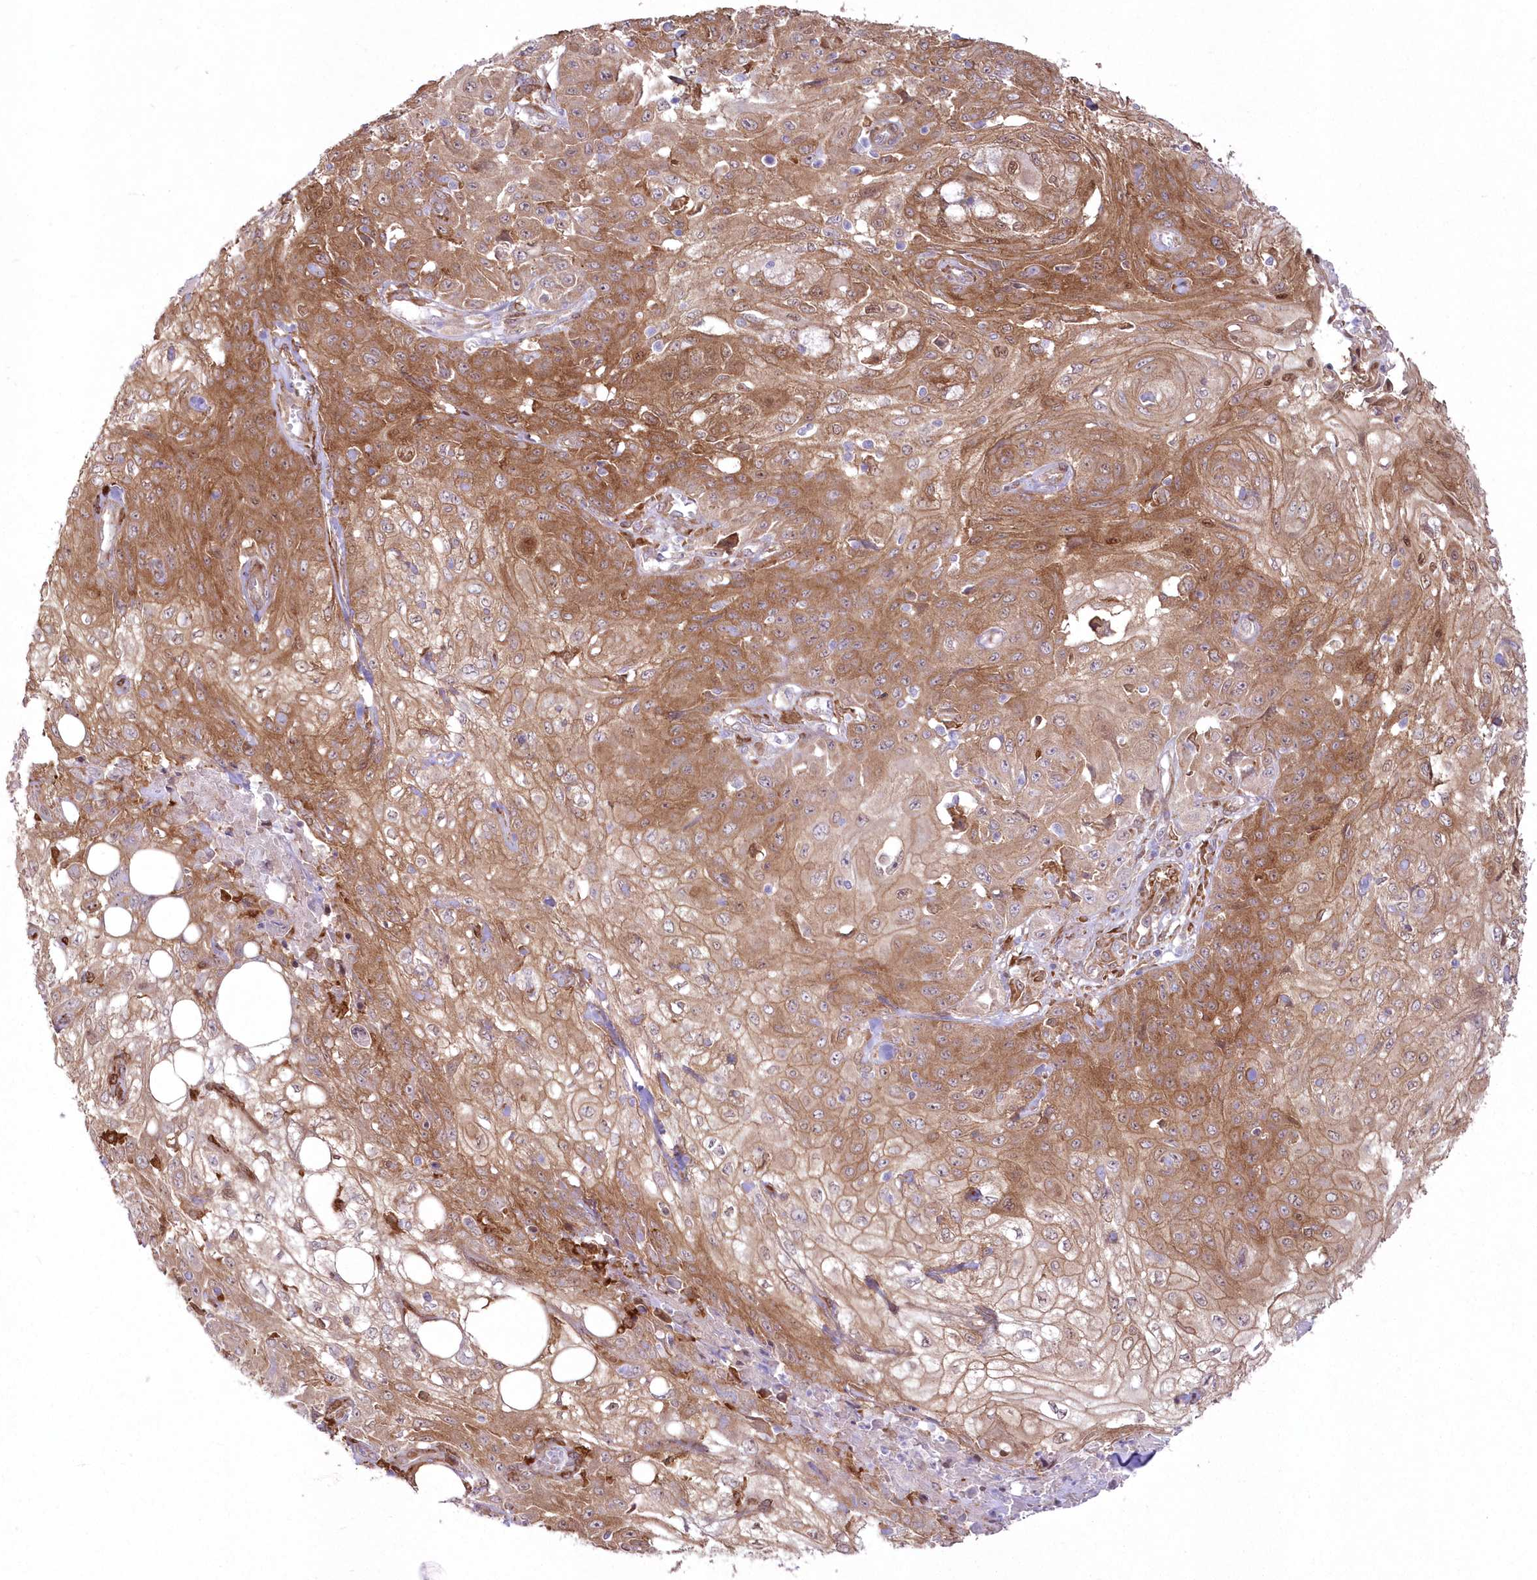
{"staining": {"intensity": "moderate", "quantity": ">75%", "location": "cytoplasmic/membranous"}, "tissue": "skin cancer", "cell_type": "Tumor cells", "image_type": "cancer", "snomed": [{"axis": "morphology", "description": "Squamous cell carcinoma, NOS"}, {"axis": "morphology", "description": "Squamous cell carcinoma, metastatic, NOS"}, {"axis": "topography", "description": "Skin"}, {"axis": "topography", "description": "Lymph node"}], "caption": "IHC of human skin cancer displays medium levels of moderate cytoplasmic/membranous expression in about >75% of tumor cells.", "gene": "SH3PXD2B", "patient": {"sex": "male", "age": 75}}